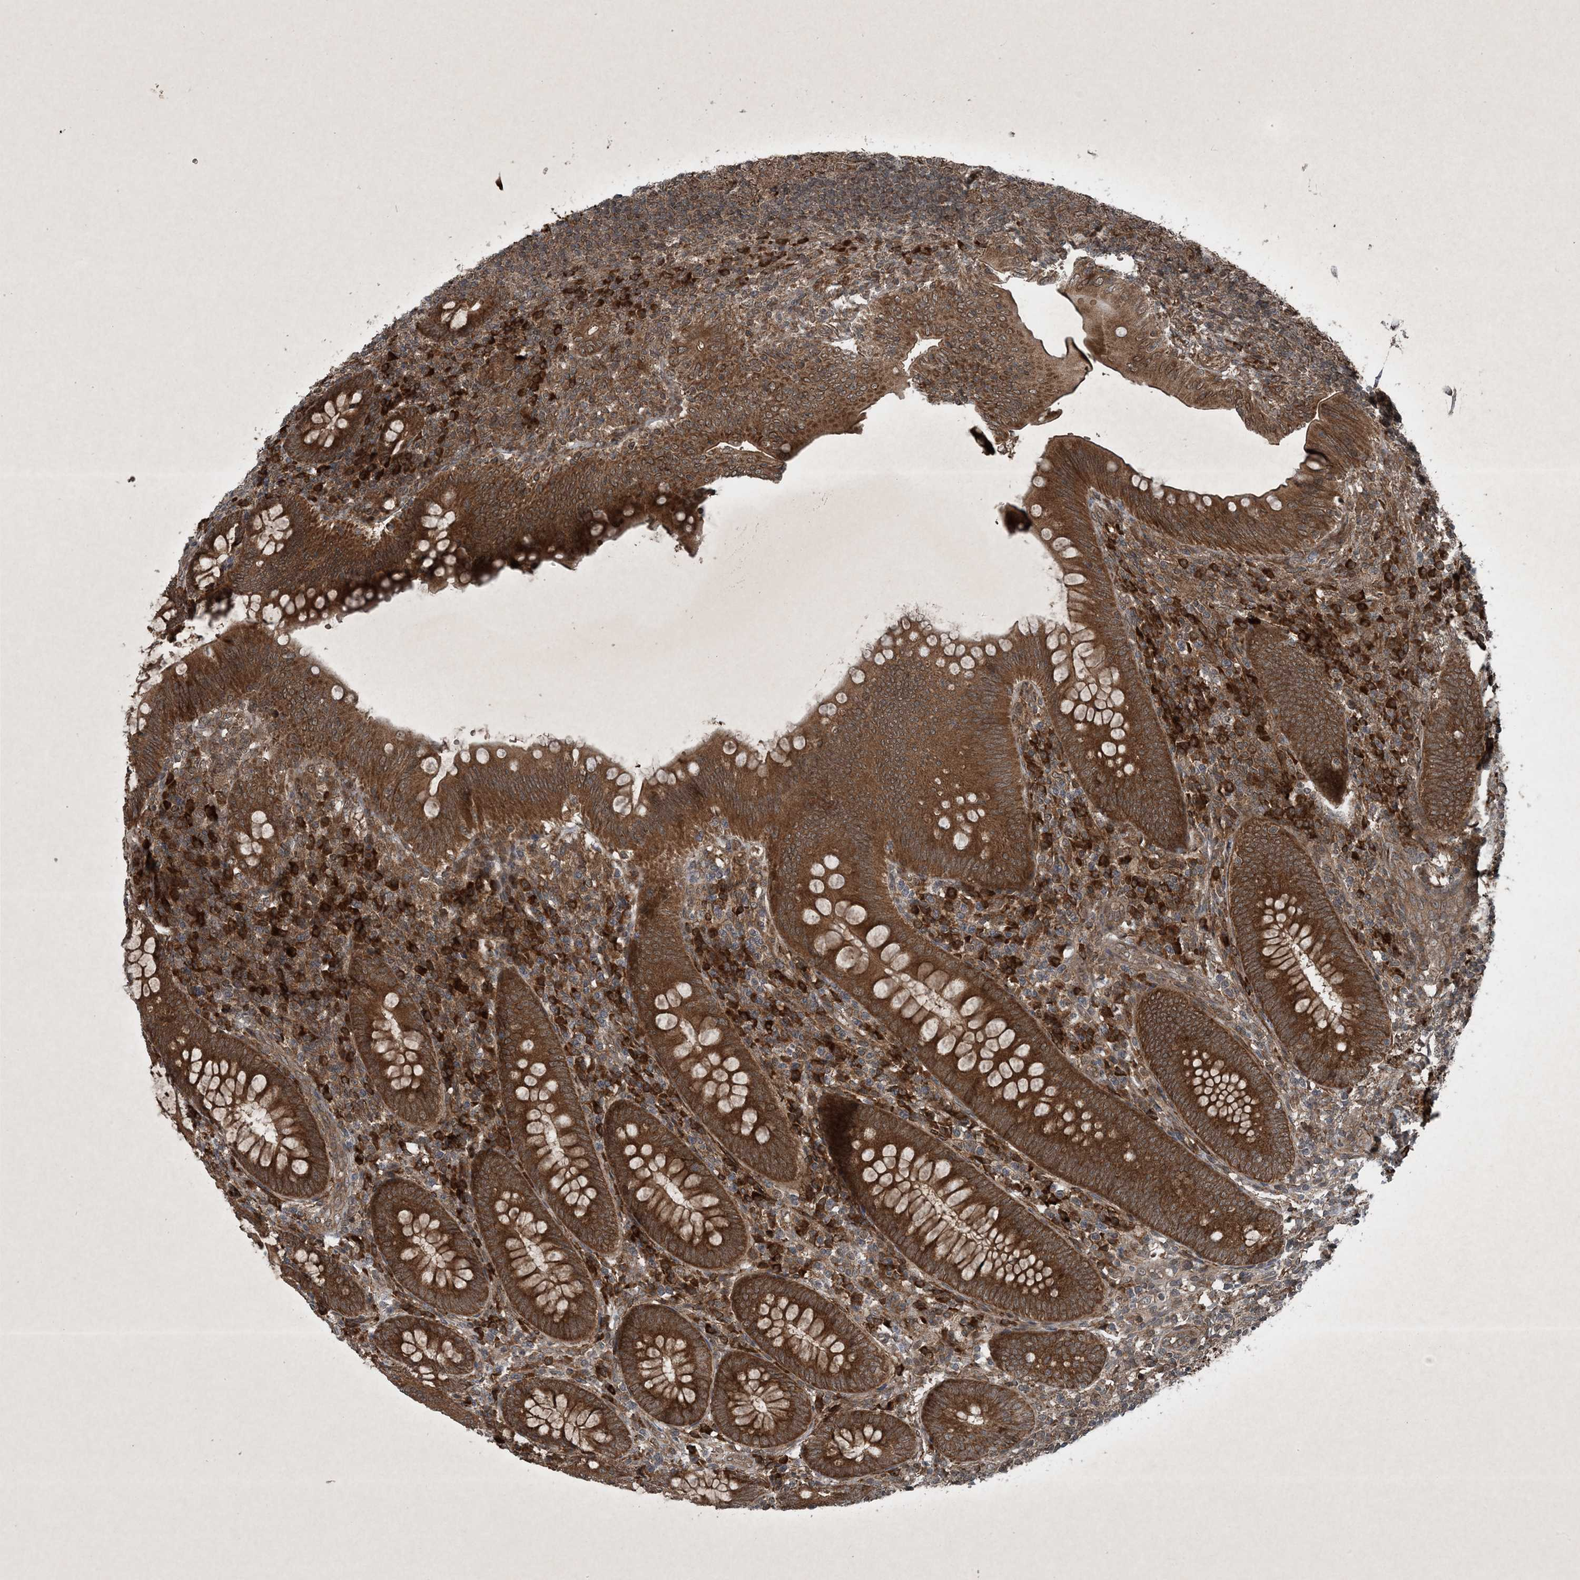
{"staining": {"intensity": "strong", "quantity": ">75%", "location": "cytoplasmic/membranous"}, "tissue": "appendix", "cell_type": "Glandular cells", "image_type": "normal", "snomed": [{"axis": "morphology", "description": "Normal tissue, NOS"}, {"axis": "topography", "description": "Appendix"}], "caption": "Immunohistochemical staining of benign appendix shows >75% levels of strong cytoplasmic/membranous protein positivity in approximately >75% of glandular cells.", "gene": "GNG5", "patient": {"sex": "male", "age": 14}}